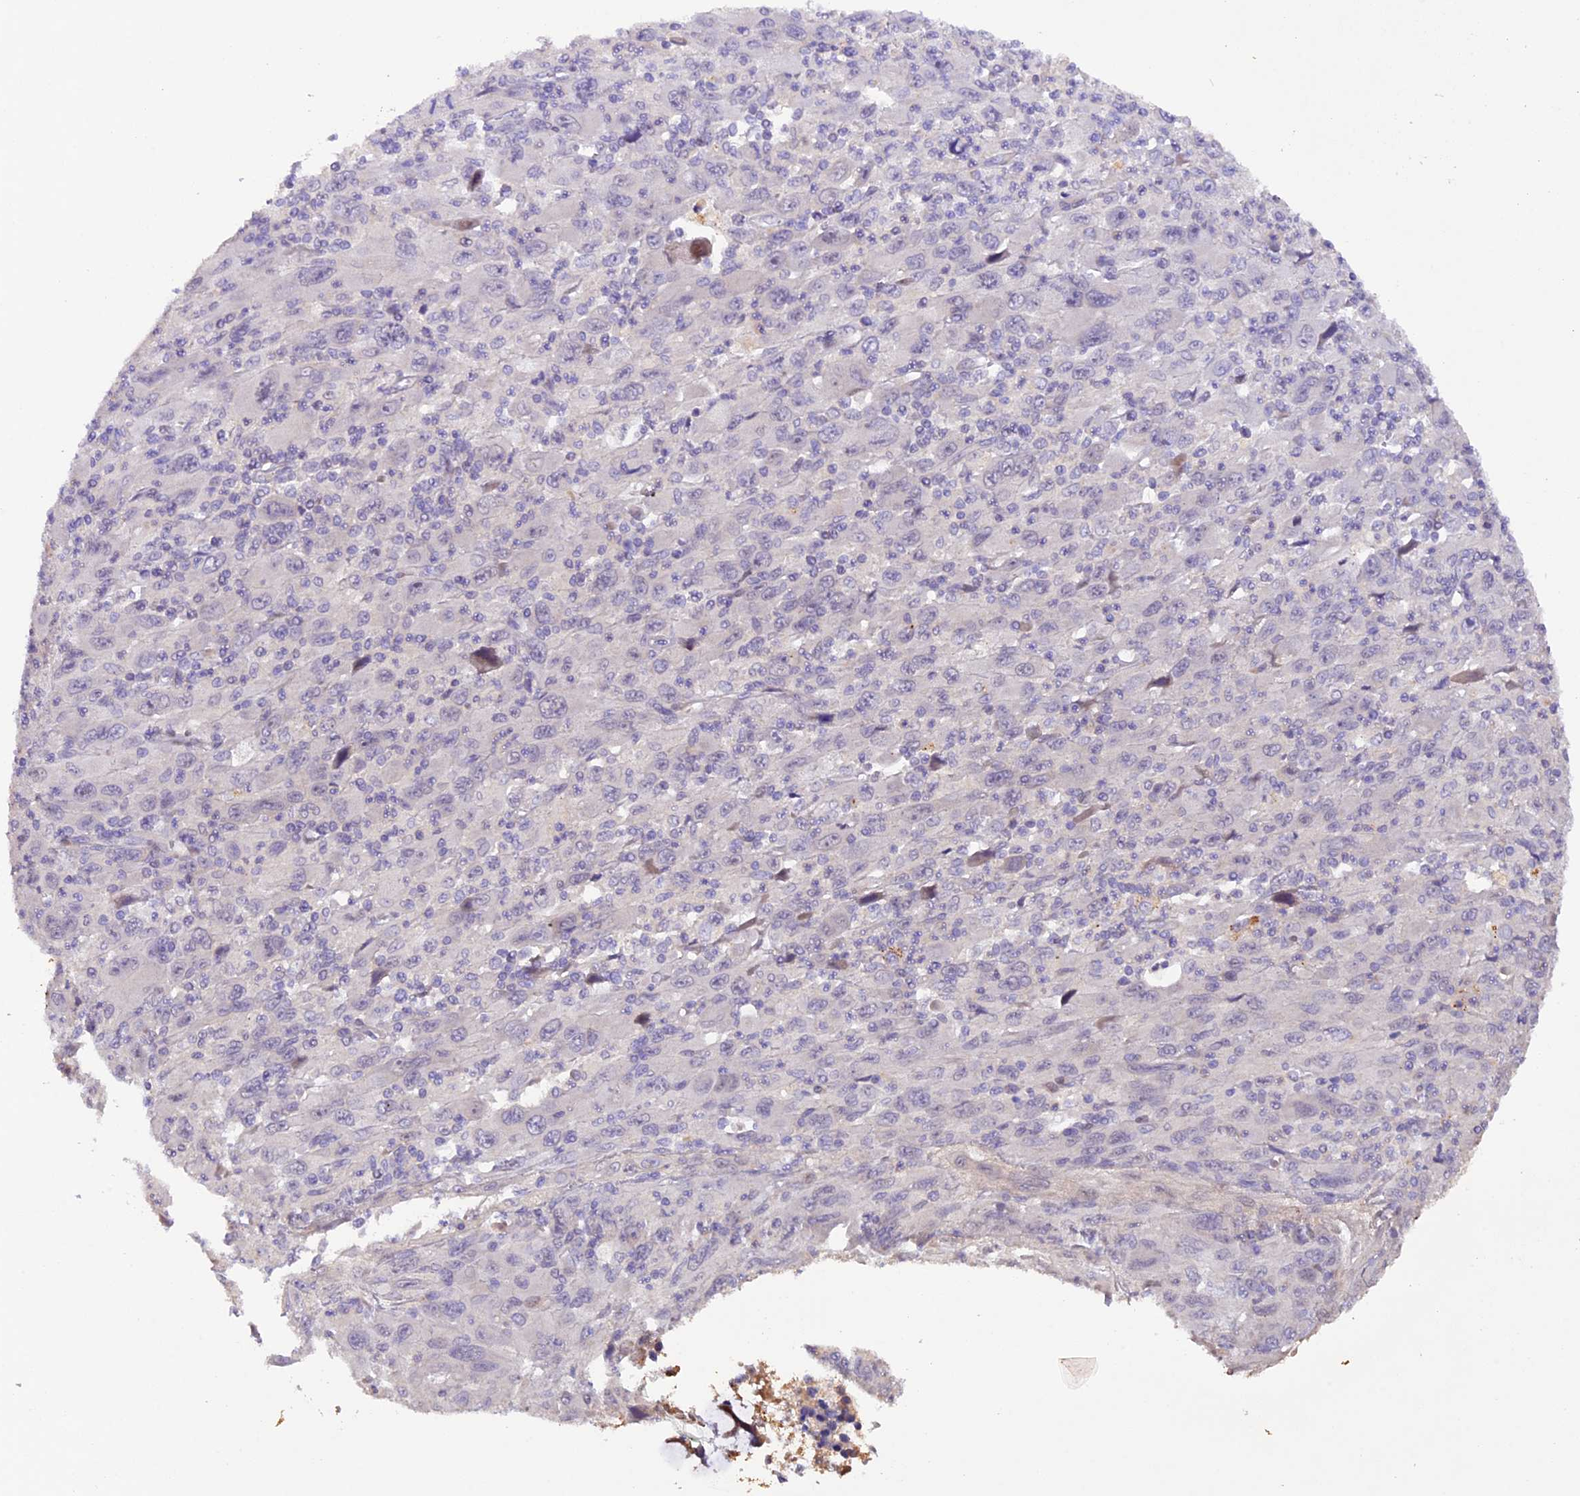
{"staining": {"intensity": "negative", "quantity": "none", "location": "none"}, "tissue": "melanoma", "cell_type": "Tumor cells", "image_type": "cancer", "snomed": [{"axis": "morphology", "description": "Malignant melanoma, Metastatic site"}, {"axis": "topography", "description": "Skin"}], "caption": "The IHC histopathology image has no significant staining in tumor cells of malignant melanoma (metastatic site) tissue. (Immunohistochemistry (ihc), brightfield microscopy, high magnification).", "gene": "NCK2", "patient": {"sex": "female", "age": 56}}